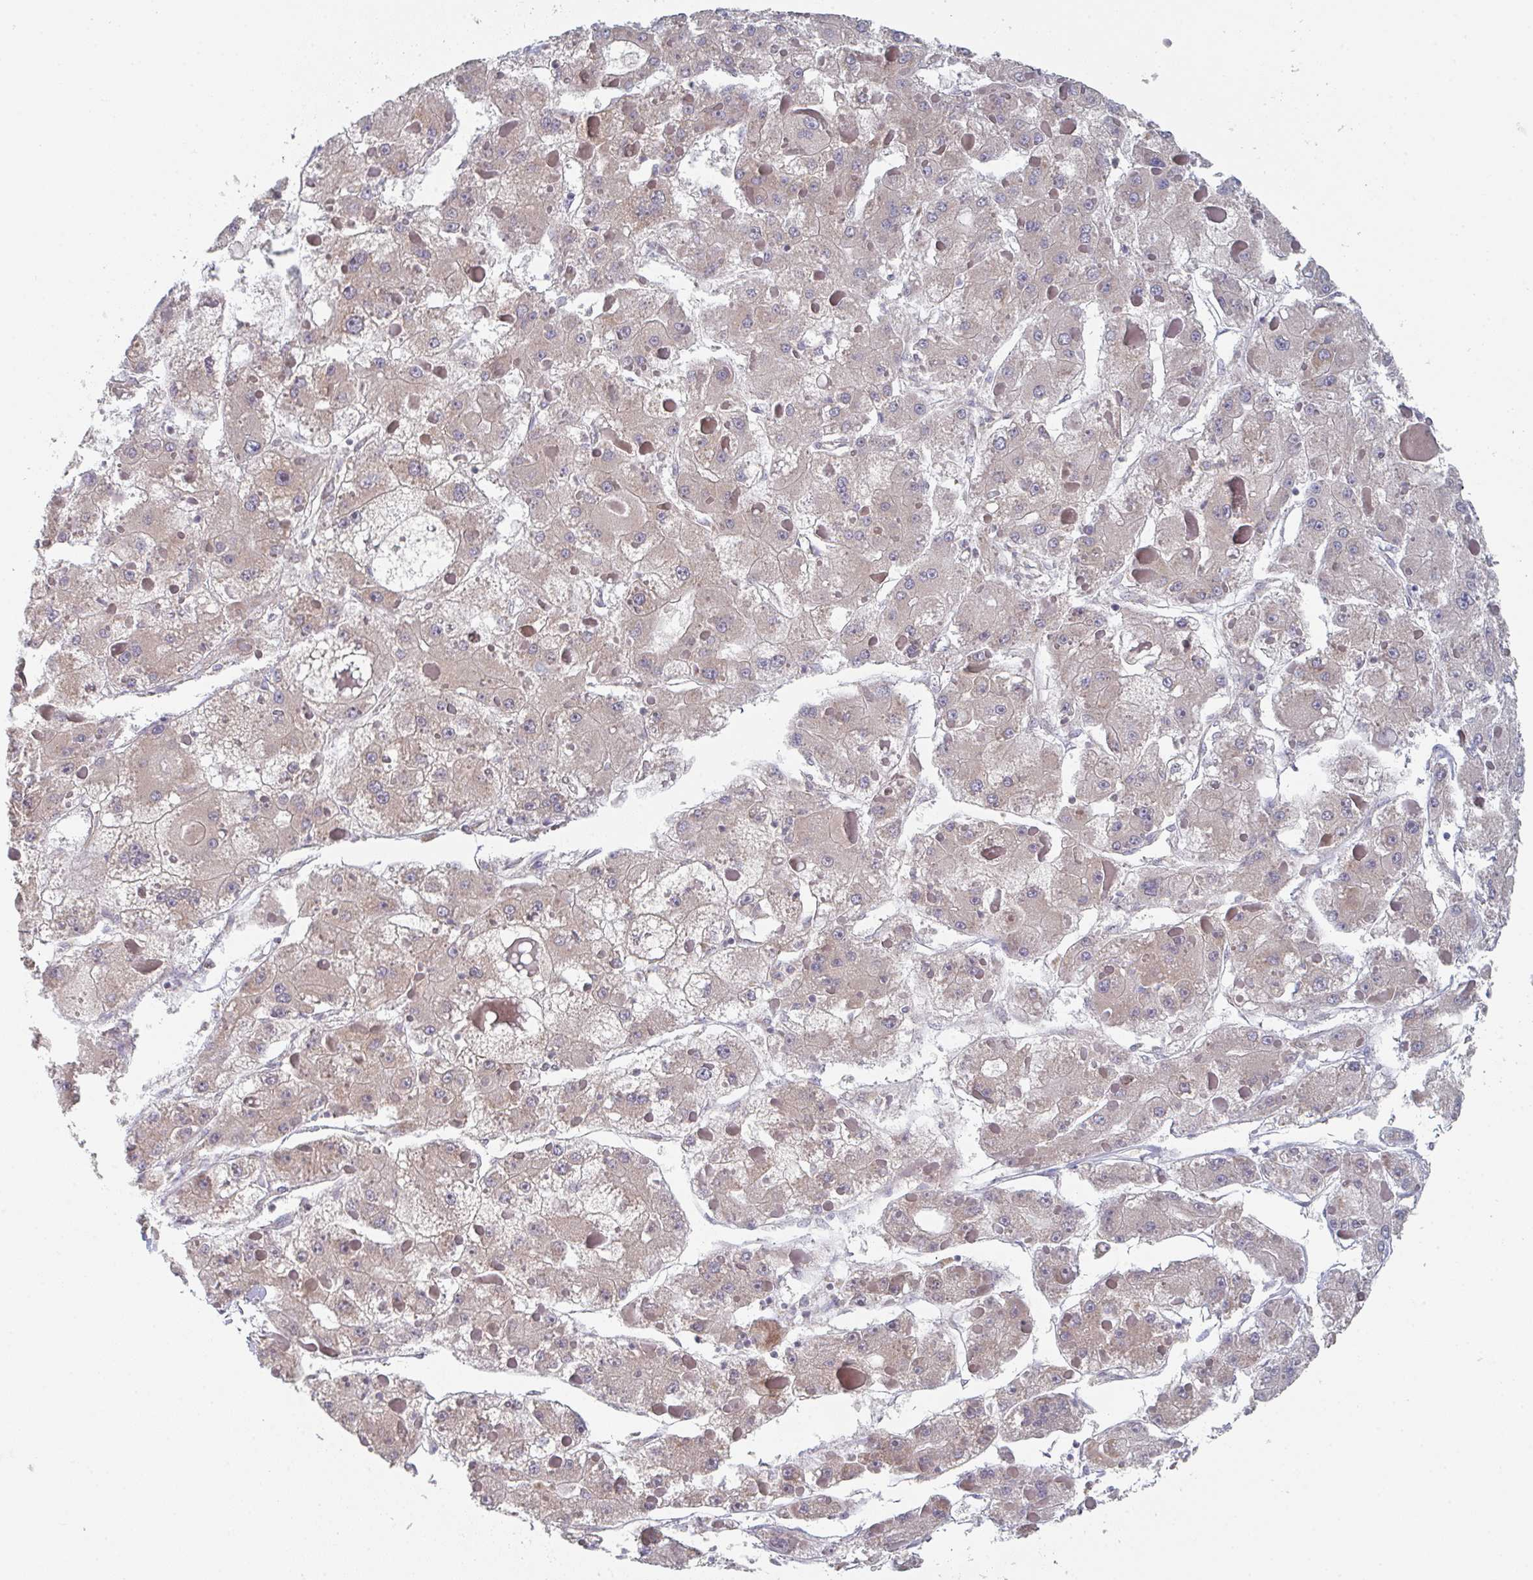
{"staining": {"intensity": "negative", "quantity": "none", "location": "none"}, "tissue": "liver cancer", "cell_type": "Tumor cells", "image_type": "cancer", "snomed": [{"axis": "morphology", "description": "Carcinoma, Hepatocellular, NOS"}, {"axis": "topography", "description": "Liver"}], "caption": "An image of human liver hepatocellular carcinoma is negative for staining in tumor cells.", "gene": "ELOVL1", "patient": {"sex": "female", "age": 73}}